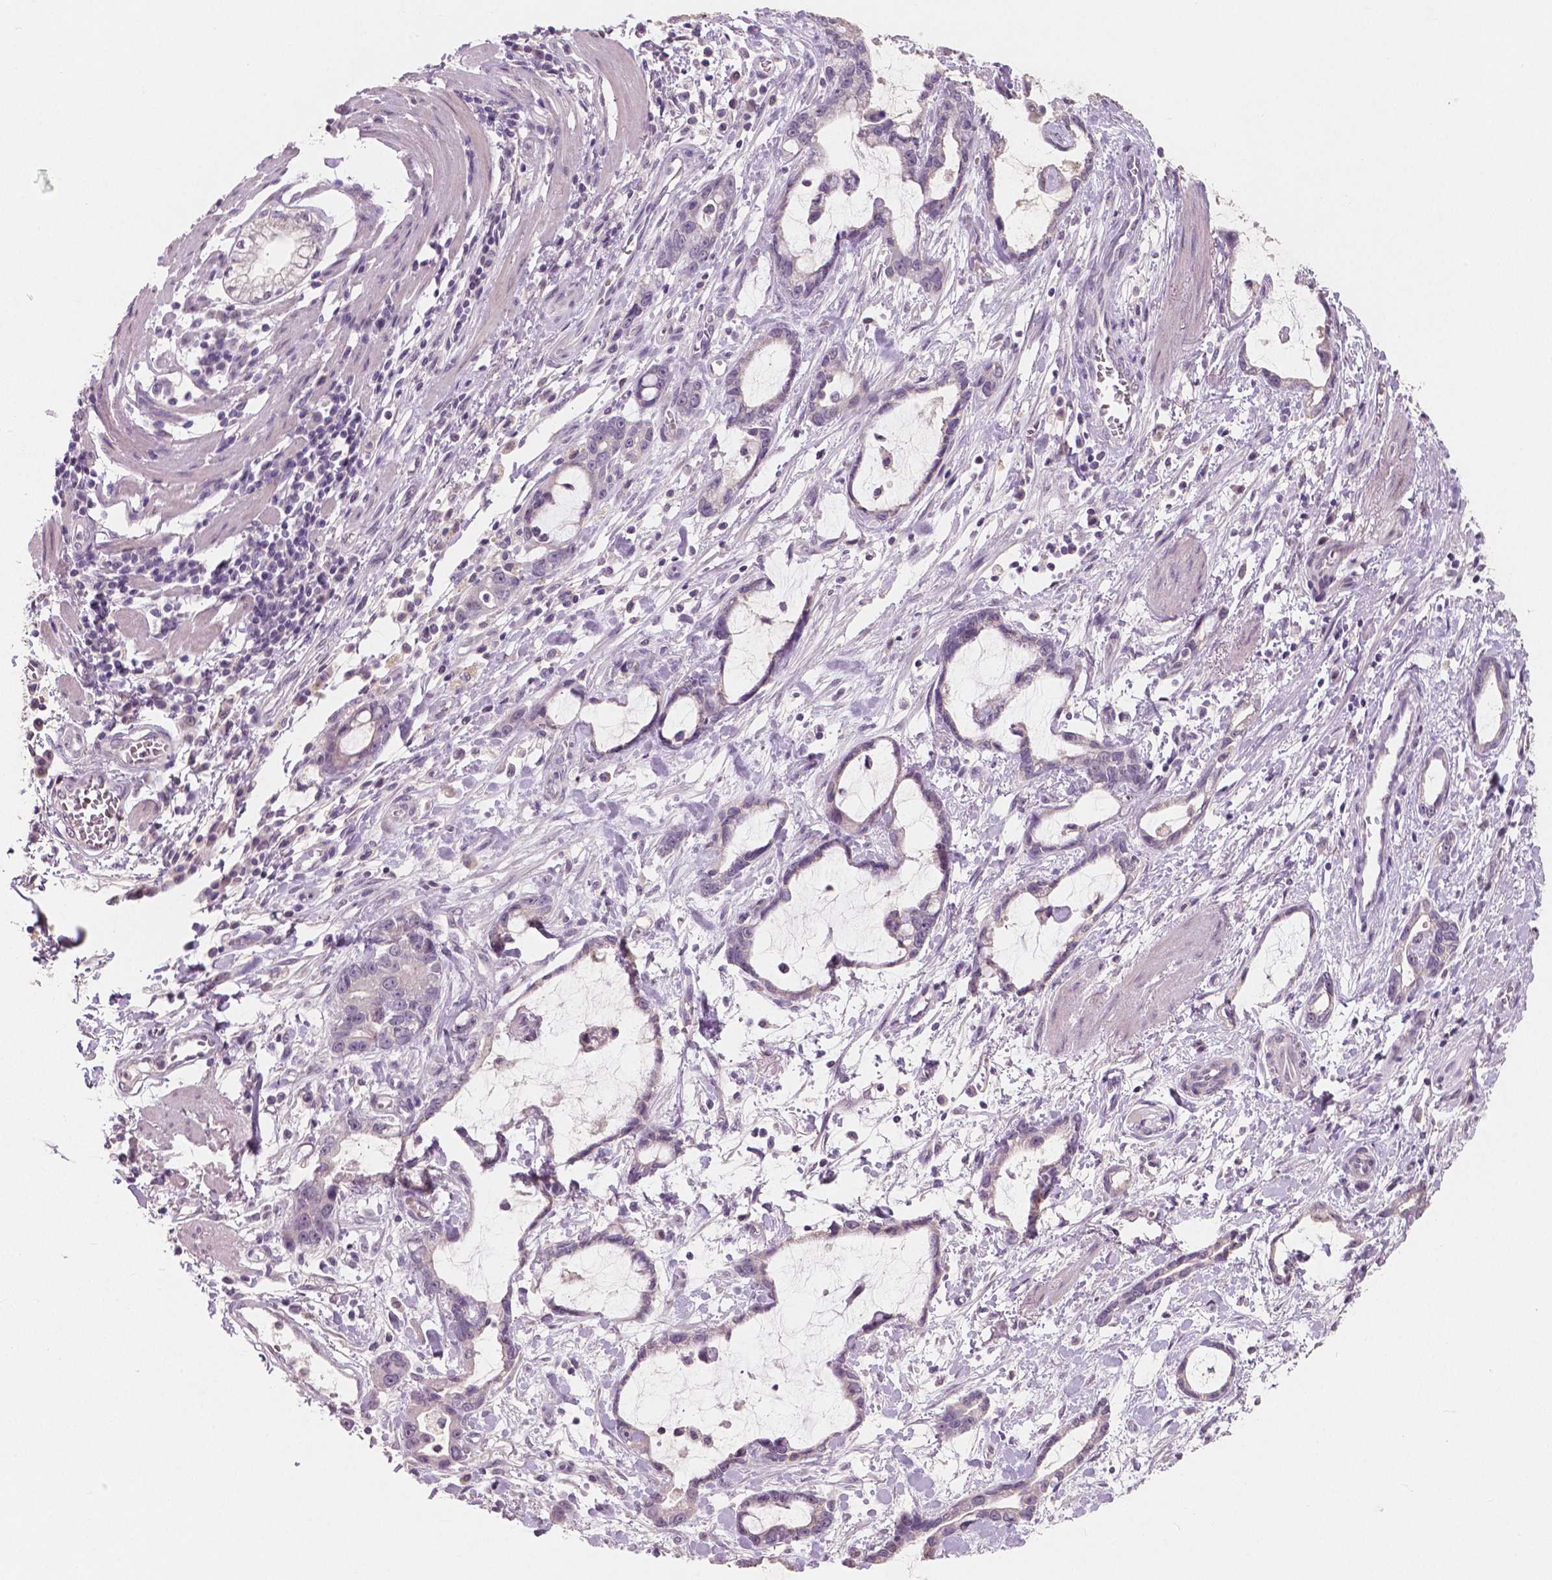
{"staining": {"intensity": "negative", "quantity": "none", "location": "none"}, "tissue": "stomach cancer", "cell_type": "Tumor cells", "image_type": "cancer", "snomed": [{"axis": "morphology", "description": "Adenocarcinoma, NOS"}, {"axis": "topography", "description": "Stomach"}], "caption": "The micrograph exhibits no significant expression in tumor cells of stomach cancer. Brightfield microscopy of immunohistochemistry (IHC) stained with DAB (brown) and hematoxylin (blue), captured at high magnification.", "gene": "RNASE7", "patient": {"sex": "male", "age": 55}}